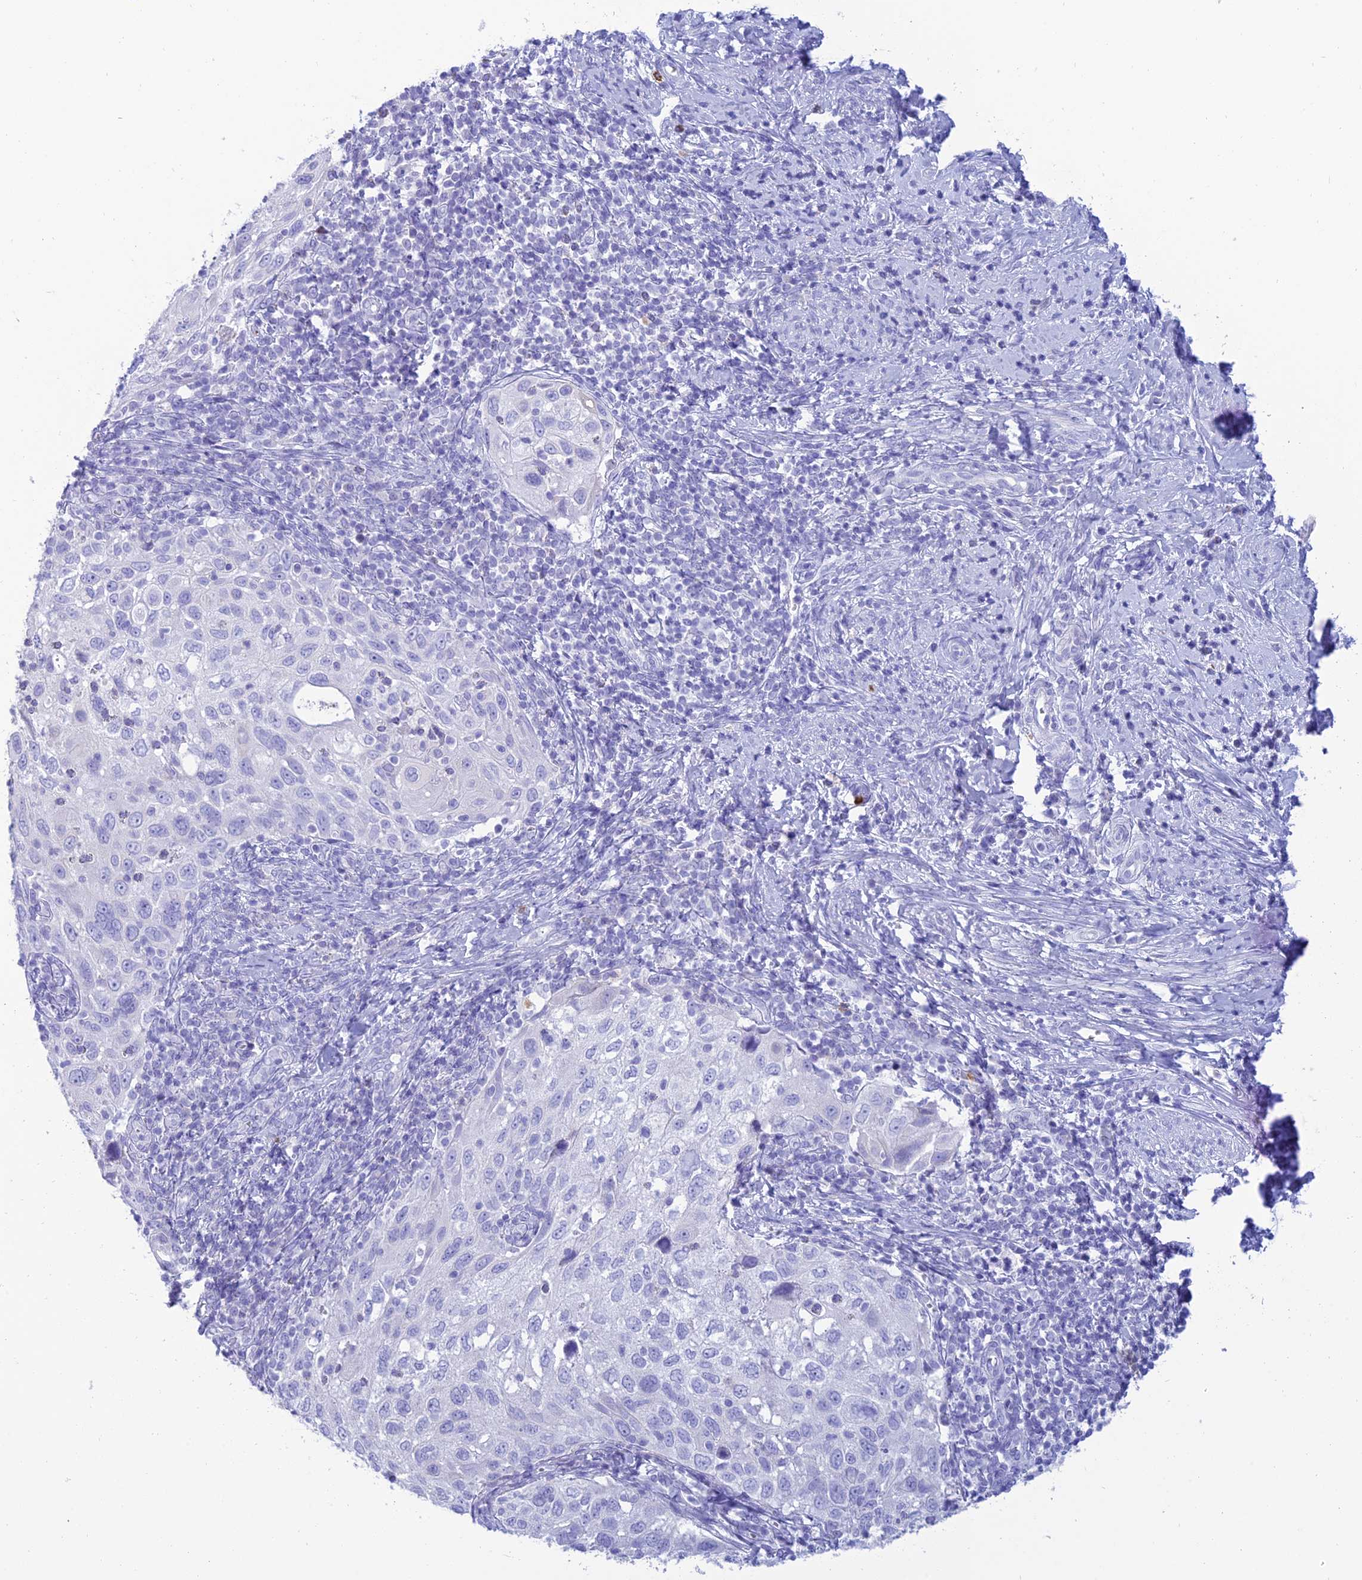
{"staining": {"intensity": "negative", "quantity": "none", "location": "none"}, "tissue": "cervical cancer", "cell_type": "Tumor cells", "image_type": "cancer", "snomed": [{"axis": "morphology", "description": "Squamous cell carcinoma, NOS"}, {"axis": "topography", "description": "Cervix"}], "caption": "Tumor cells show no significant protein positivity in cervical squamous cell carcinoma. (Brightfield microscopy of DAB IHC at high magnification).", "gene": "MAL2", "patient": {"sex": "female", "age": 70}}